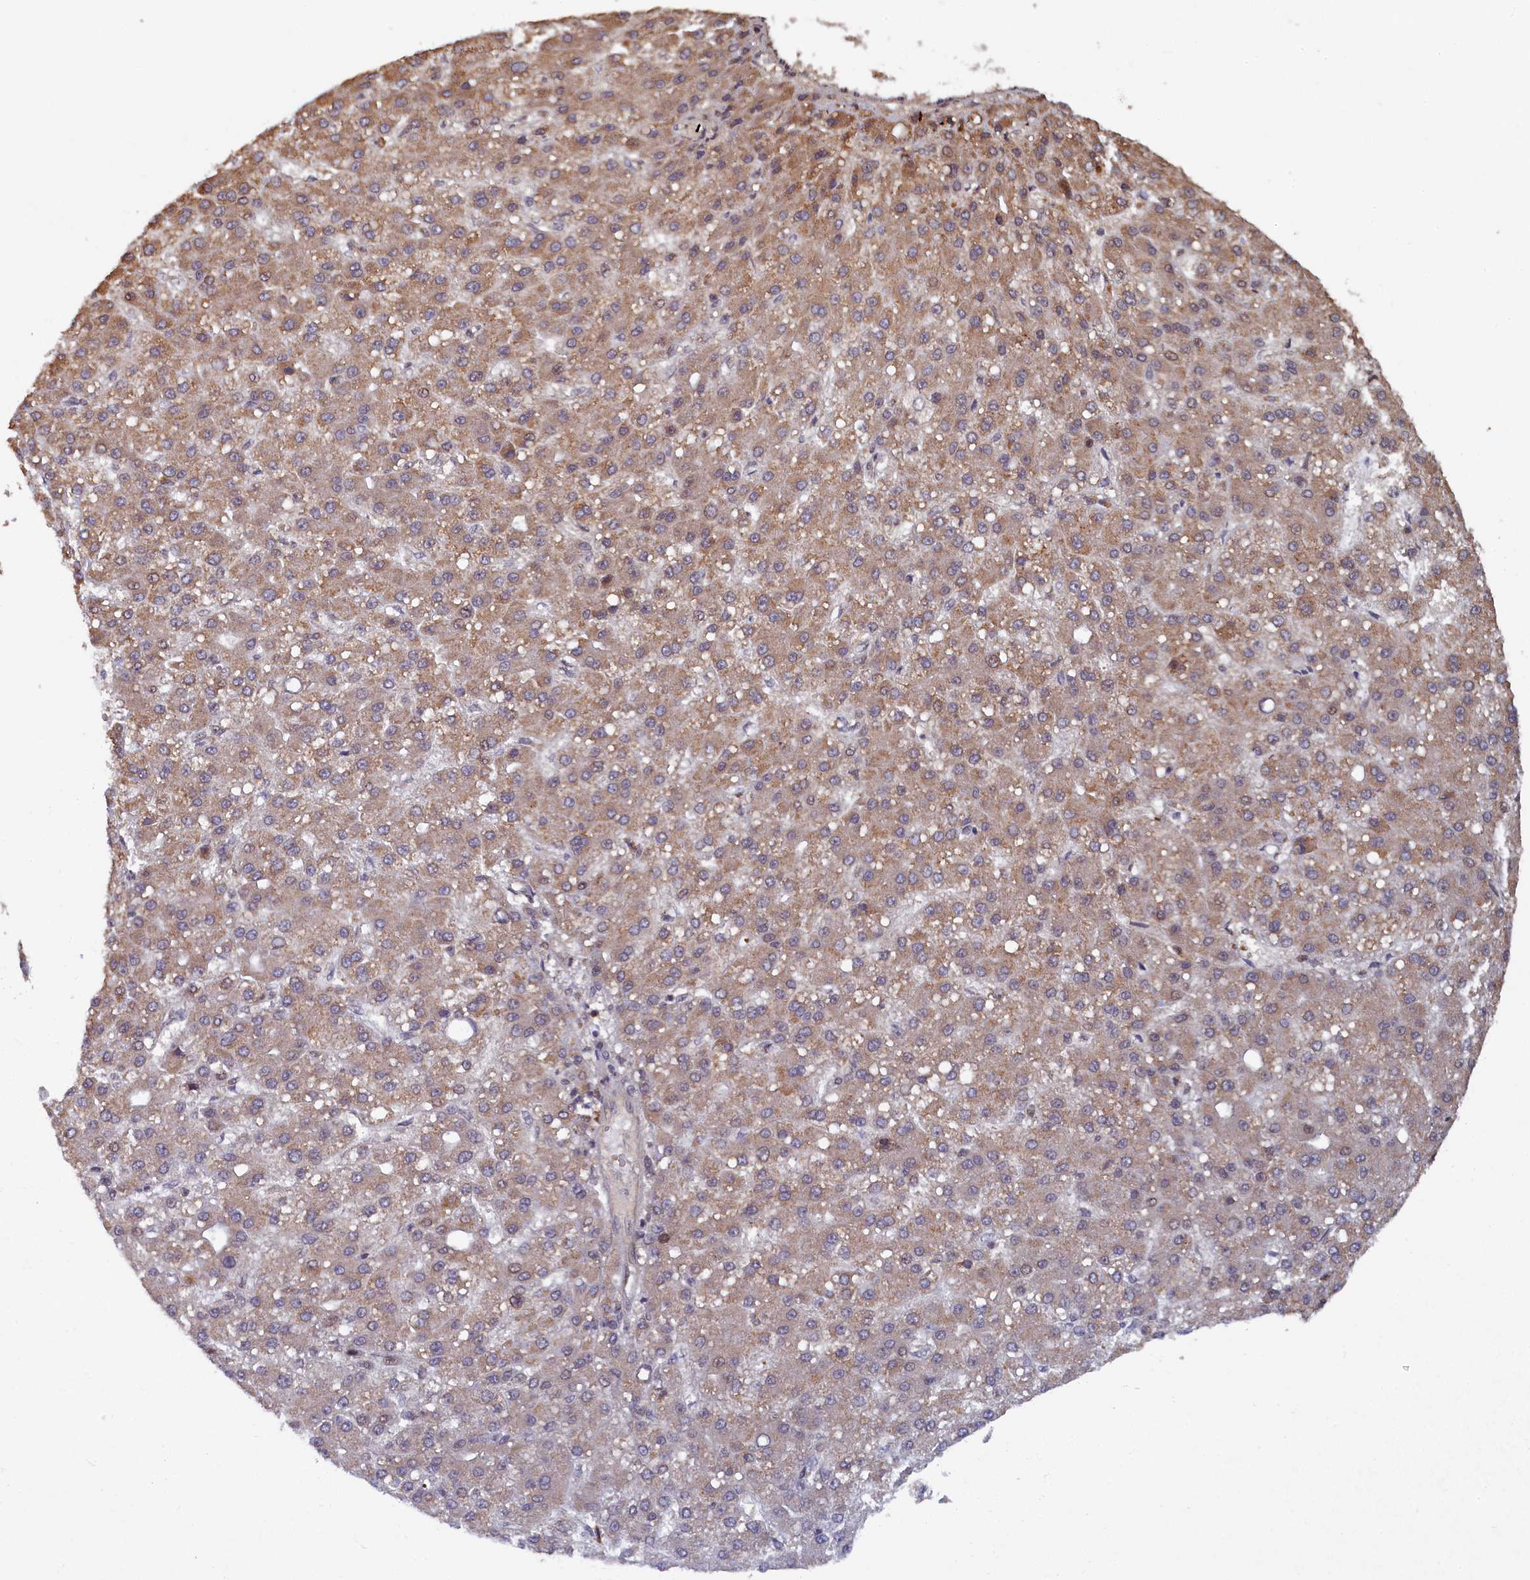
{"staining": {"intensity": "moderate", "quantity": ">75%", "location": "cytoplasmic/membranous"}, "tissue": "liver cancer", "cell_type": "Tumor cells", "image_type": "cancer", "snomed": [{"axis": "morphology", "description": "Carcinoma, Hepatocellular, NOS"}, {"axis": "topography", "description": "Liver"}], "caption": "Liver cancer was stained to show a protein in brown. There is medium levels of moderate cytoplasmic/membranous expression in approximately >75% of tumor cells. (Brightfield microscopy of DAB IHC at high magnification).", "gene": "BRCA1", "patient": {"sex": "male", "age": 67}}